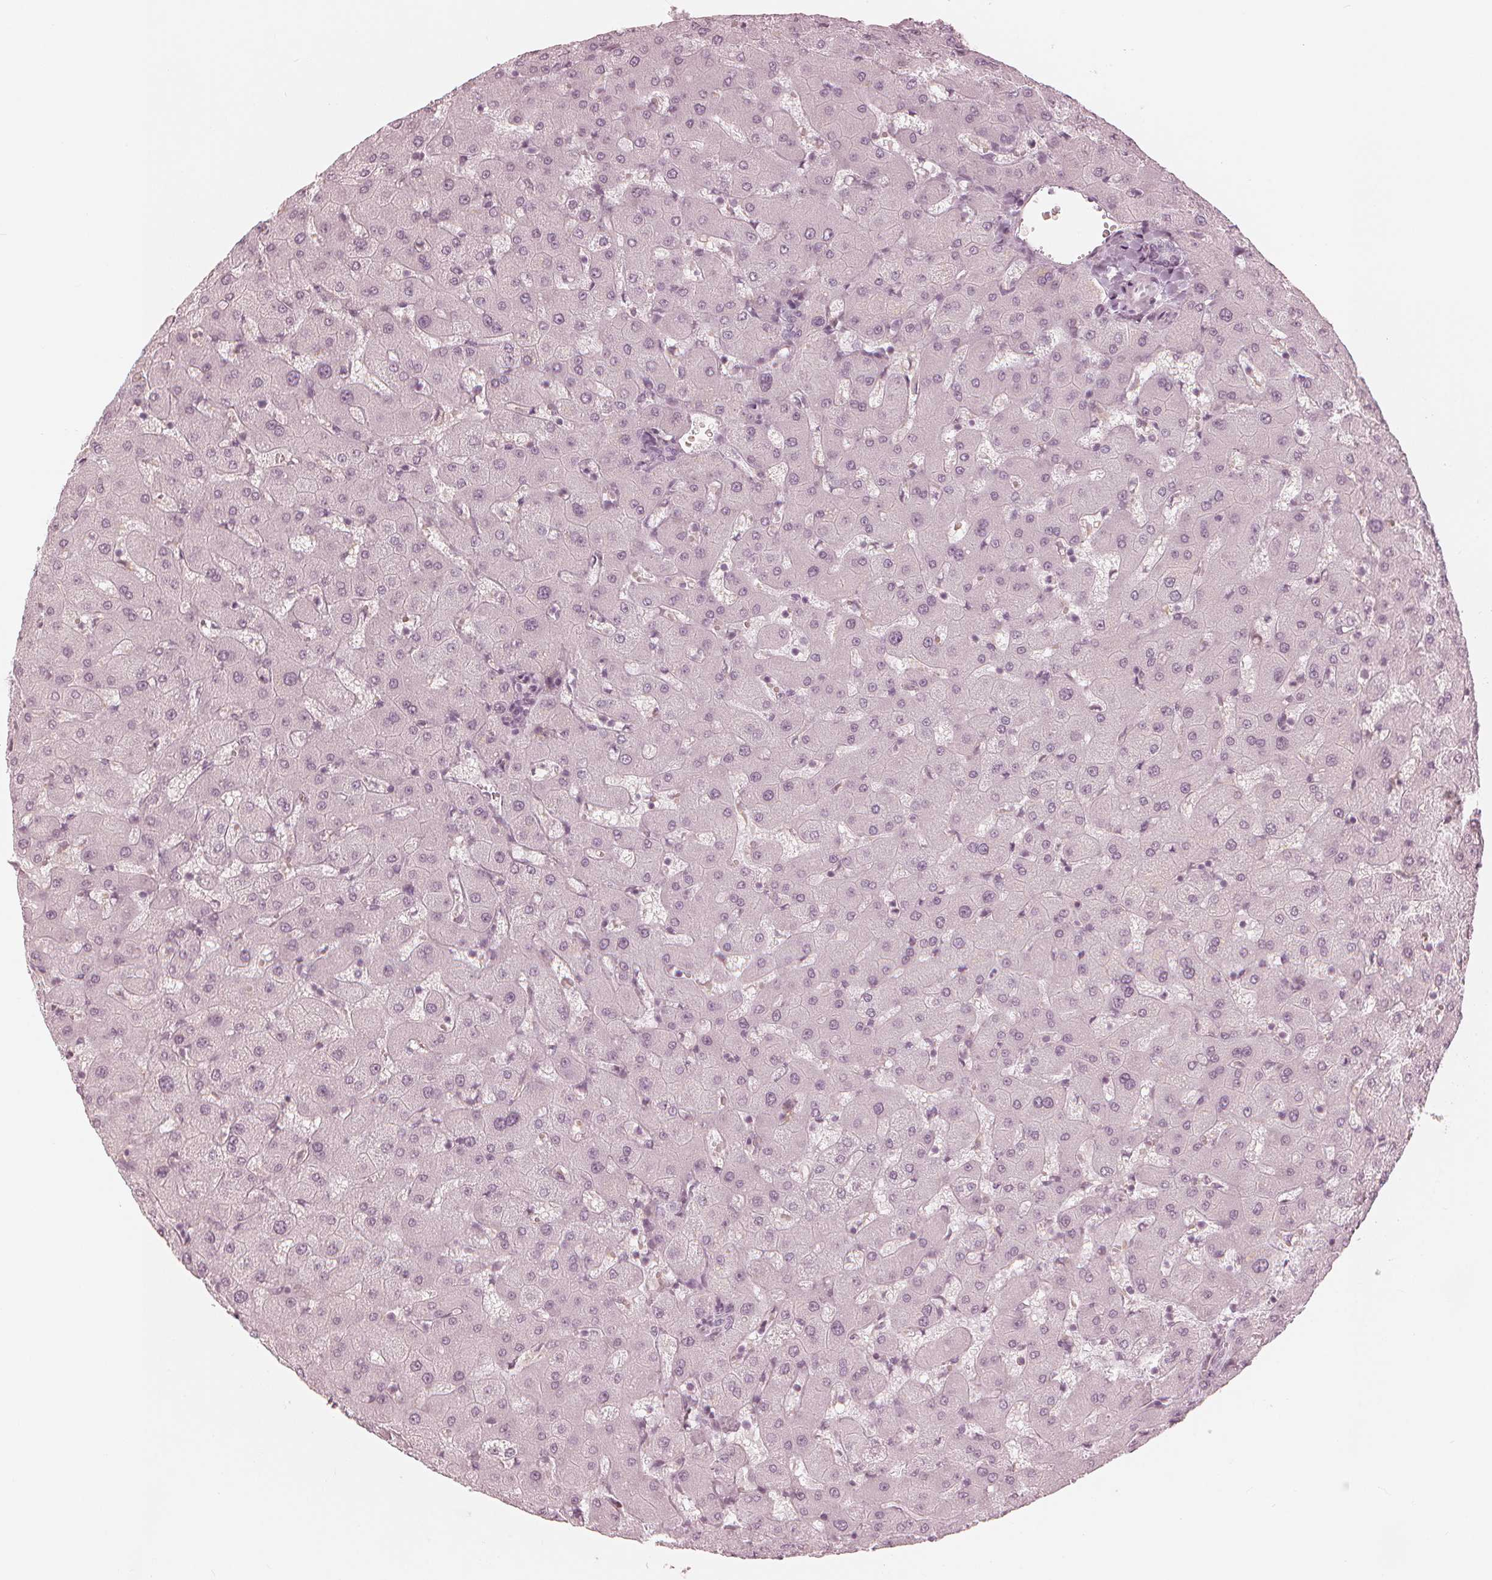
{"staining": {"intensity": "negative", "quantity": "none", "location": "none"}, "tissue": "liver", "cell_type": "Cholangiocytes", "image_type": "normal", "snomed": [{"axis": "morphology", "description": "Normal tissue, NOS"}, {"axis": "topography", "description": "Liver"}], "caption": "A micrograph of liver stained for a protein reveals no brown staining in cholangiocytes.", "gene": "PAEP", "patient": {"sex": "female", "age": 63}}